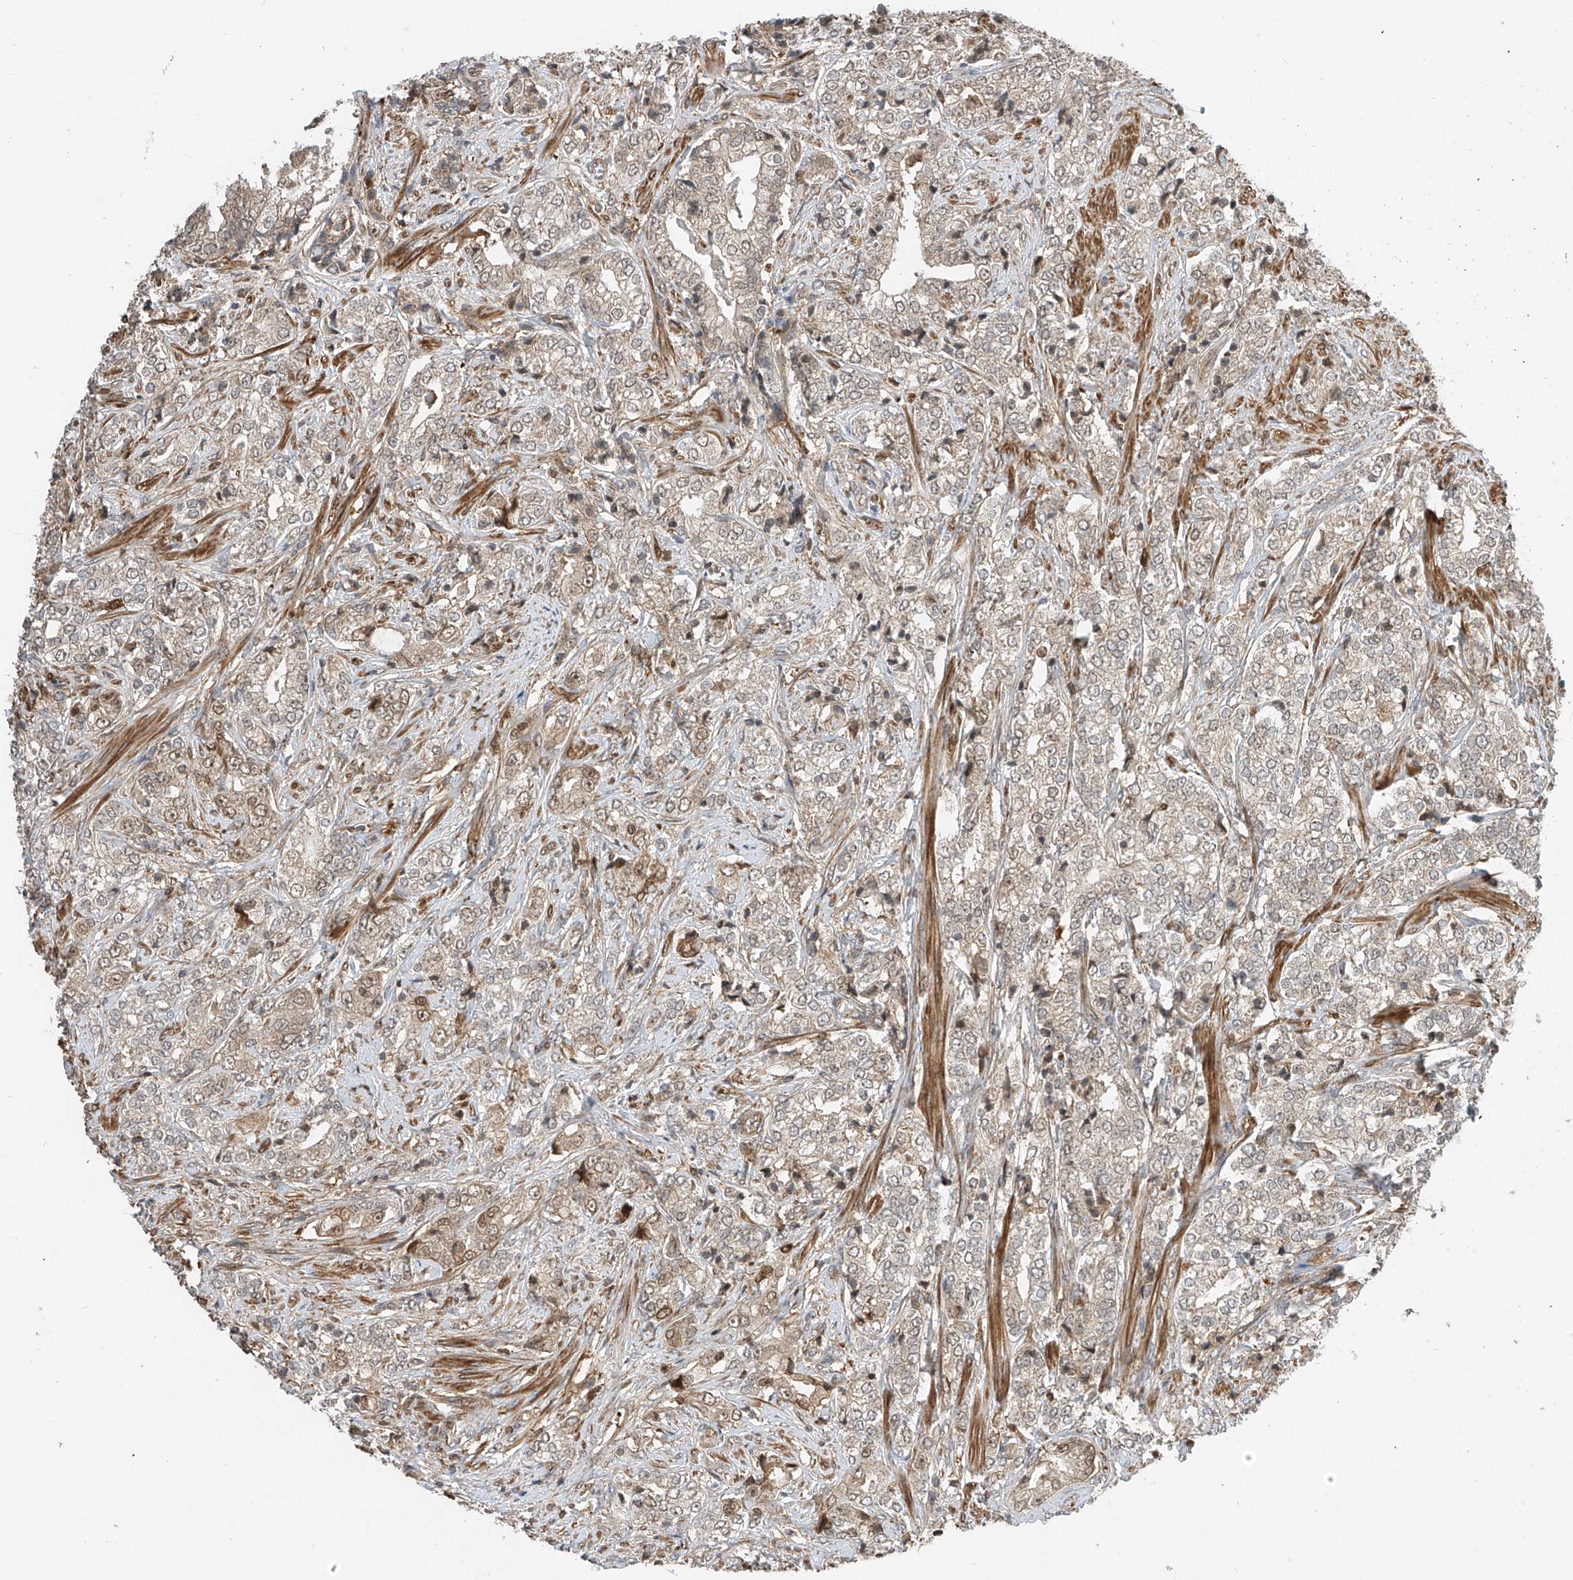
{"staining": {"intensity": "weak", "quantity": "25%-75%", "location": "cytoplasmic/membranous,nuclear"}, "tissue": "prostate cancer", "cell_type": "Tumor cells", "image_type": "cancer", "snomed": [{"axis": "morphology", "description": "Adenocarcinoma, High grade"}, {"axis": "topography", "description": "Prostate"}], "caption": "The histopathology image displays immunohistochemical staining of adenocarcinoma (high-grade) (prostate). There is weak cytoplasmic/membranous and nuclear expression is present in about 25%-75% of tumor cells.", "gene": "ATAD2B", "patient": {"sex": "male", "age": 69}}